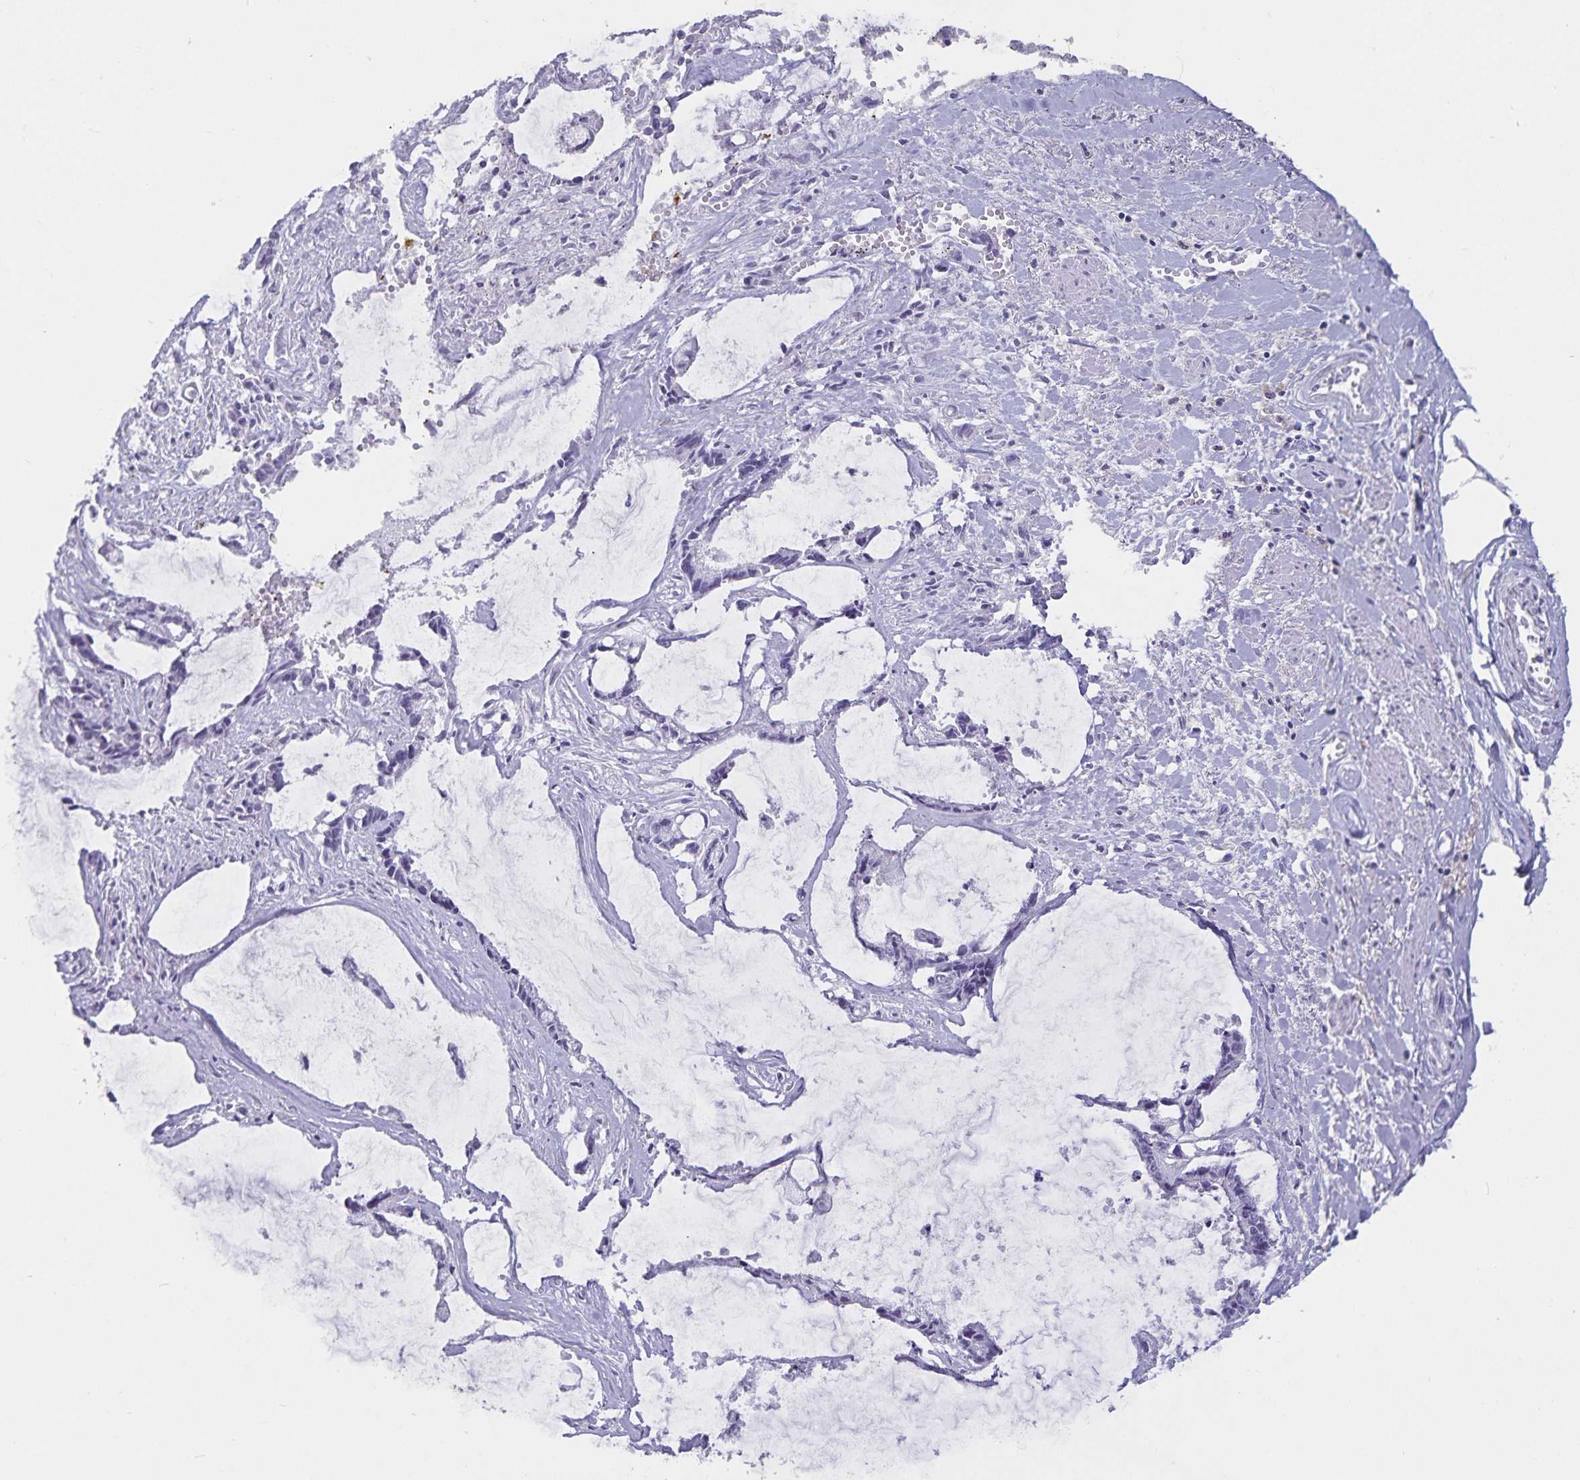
{"staining": {"intensity": "negative", "quantity": "none", "location": "none"}, "tissue": "ovarian cancer", "cell_type": "Tumor cells", "image_type": "cancer", "snomed": [{"axis": "morphology", "description": "Cystadenocarcinoma, mucinous, NOS"}, {"axis": "topography", "description": "Ovary"}], "caption": "Ovarian cancer (mucinous cystadenocarcinoma) was stained to show a protein in brown. There is no significant staining in tumor cells.", "gene": "PLAC1", "patient": {"sex": "female", "age": 90}}